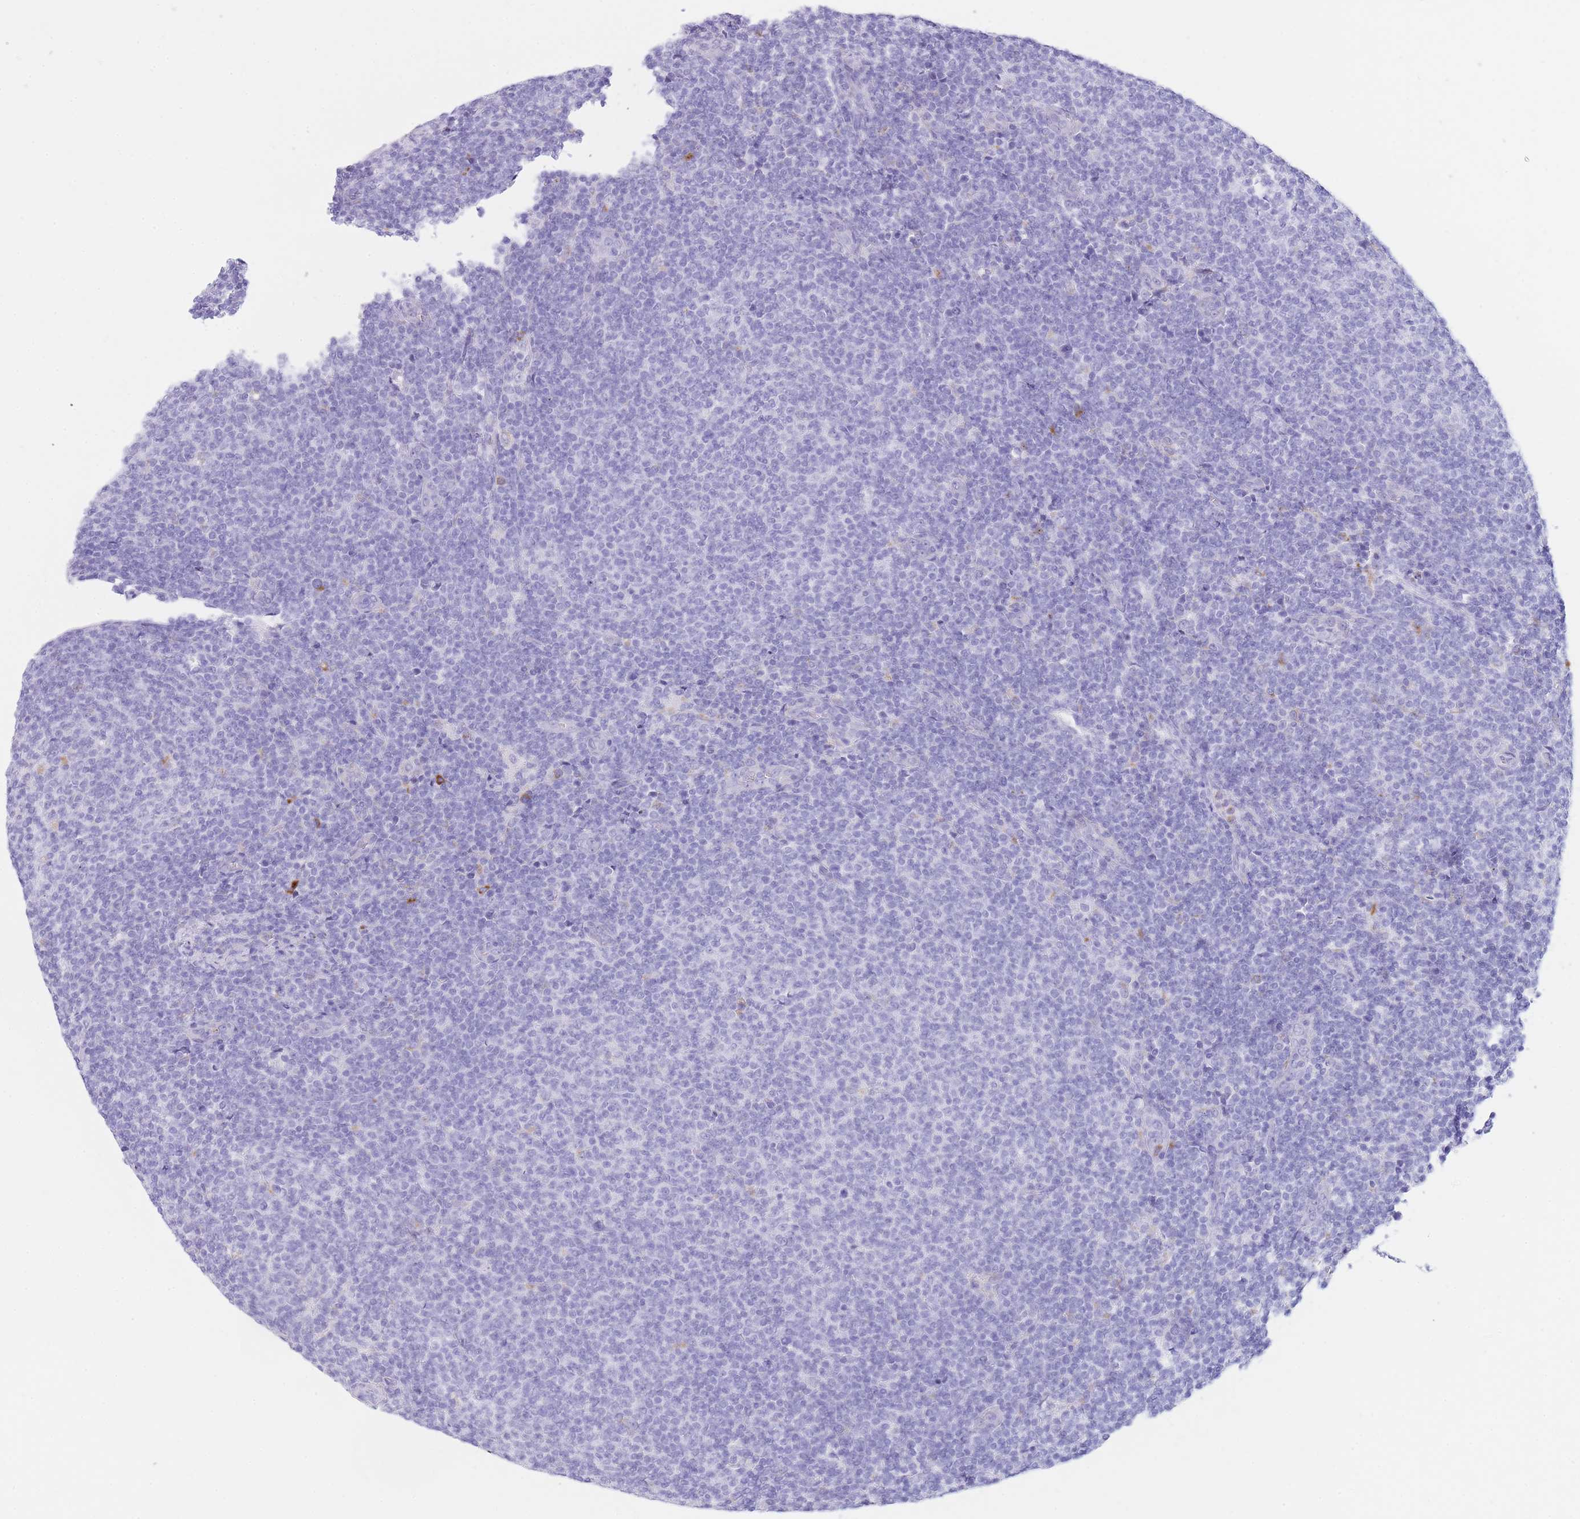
{"staining": {"intensity": "negative", "quantity": "none", "location": "none"}, "tissue": "lymphoma", "cell_type": "Tumor cells", "image_type": "cancer", "snomed": [{"axis": "morphology", "description": "Malignant lymphoma, non-Hodgkin's type, Low grade"}, {"axis": "topography", "description": "Lymph node"}], "caption": "Low-grade malignant lymphoma, non-Hodgkin's type was stained to show a protein in brown. There is no significant staining in tumor cells. (DAB immunohistochemistry with hematoxylin counter stain).", "gene": "PLBD1", "patient": {"sex": "male", "age": 66}}